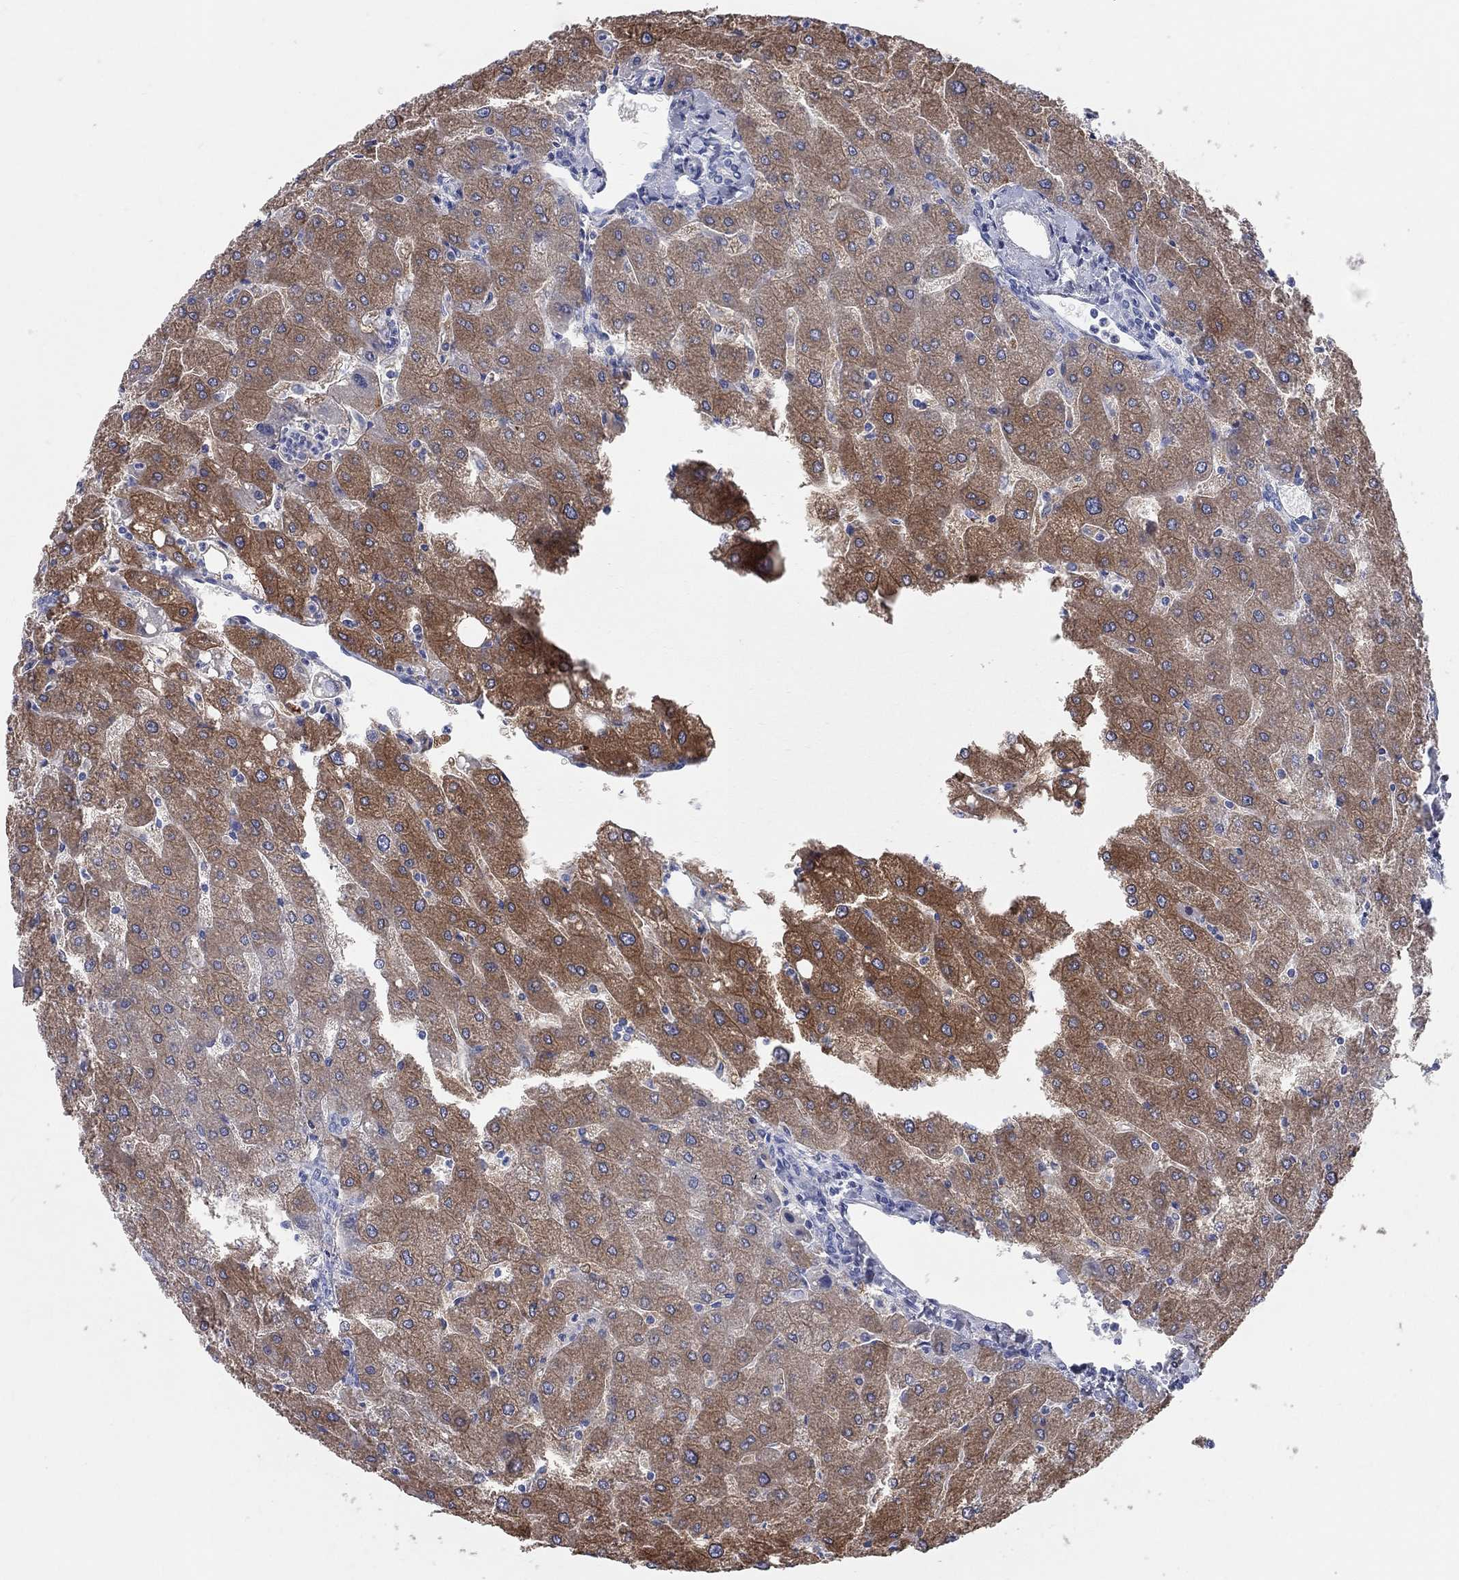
{"staining": {"intensity": "negative", "quantity": "none", "location": "none"}, "tissue": "liver", "cell_type": "Cholangiocytes", "image_type": "normal", "snomed": [{"axis": "morphology", "description": "Normal tissue, NOS"}, {"axis": "topography", "description": "Liver"}], "caption": "Immunohistochemistry (IHC) micrograph of unremarkable liver: liver stained with DAB (3,3'-diaminobenzidine) reveals no significant protein positivity in cholangiocytes. (IHC, brightfield microscopy, high magnification).", "gene": "AOX1", "patient": {"sex": "male", "age": 67}}